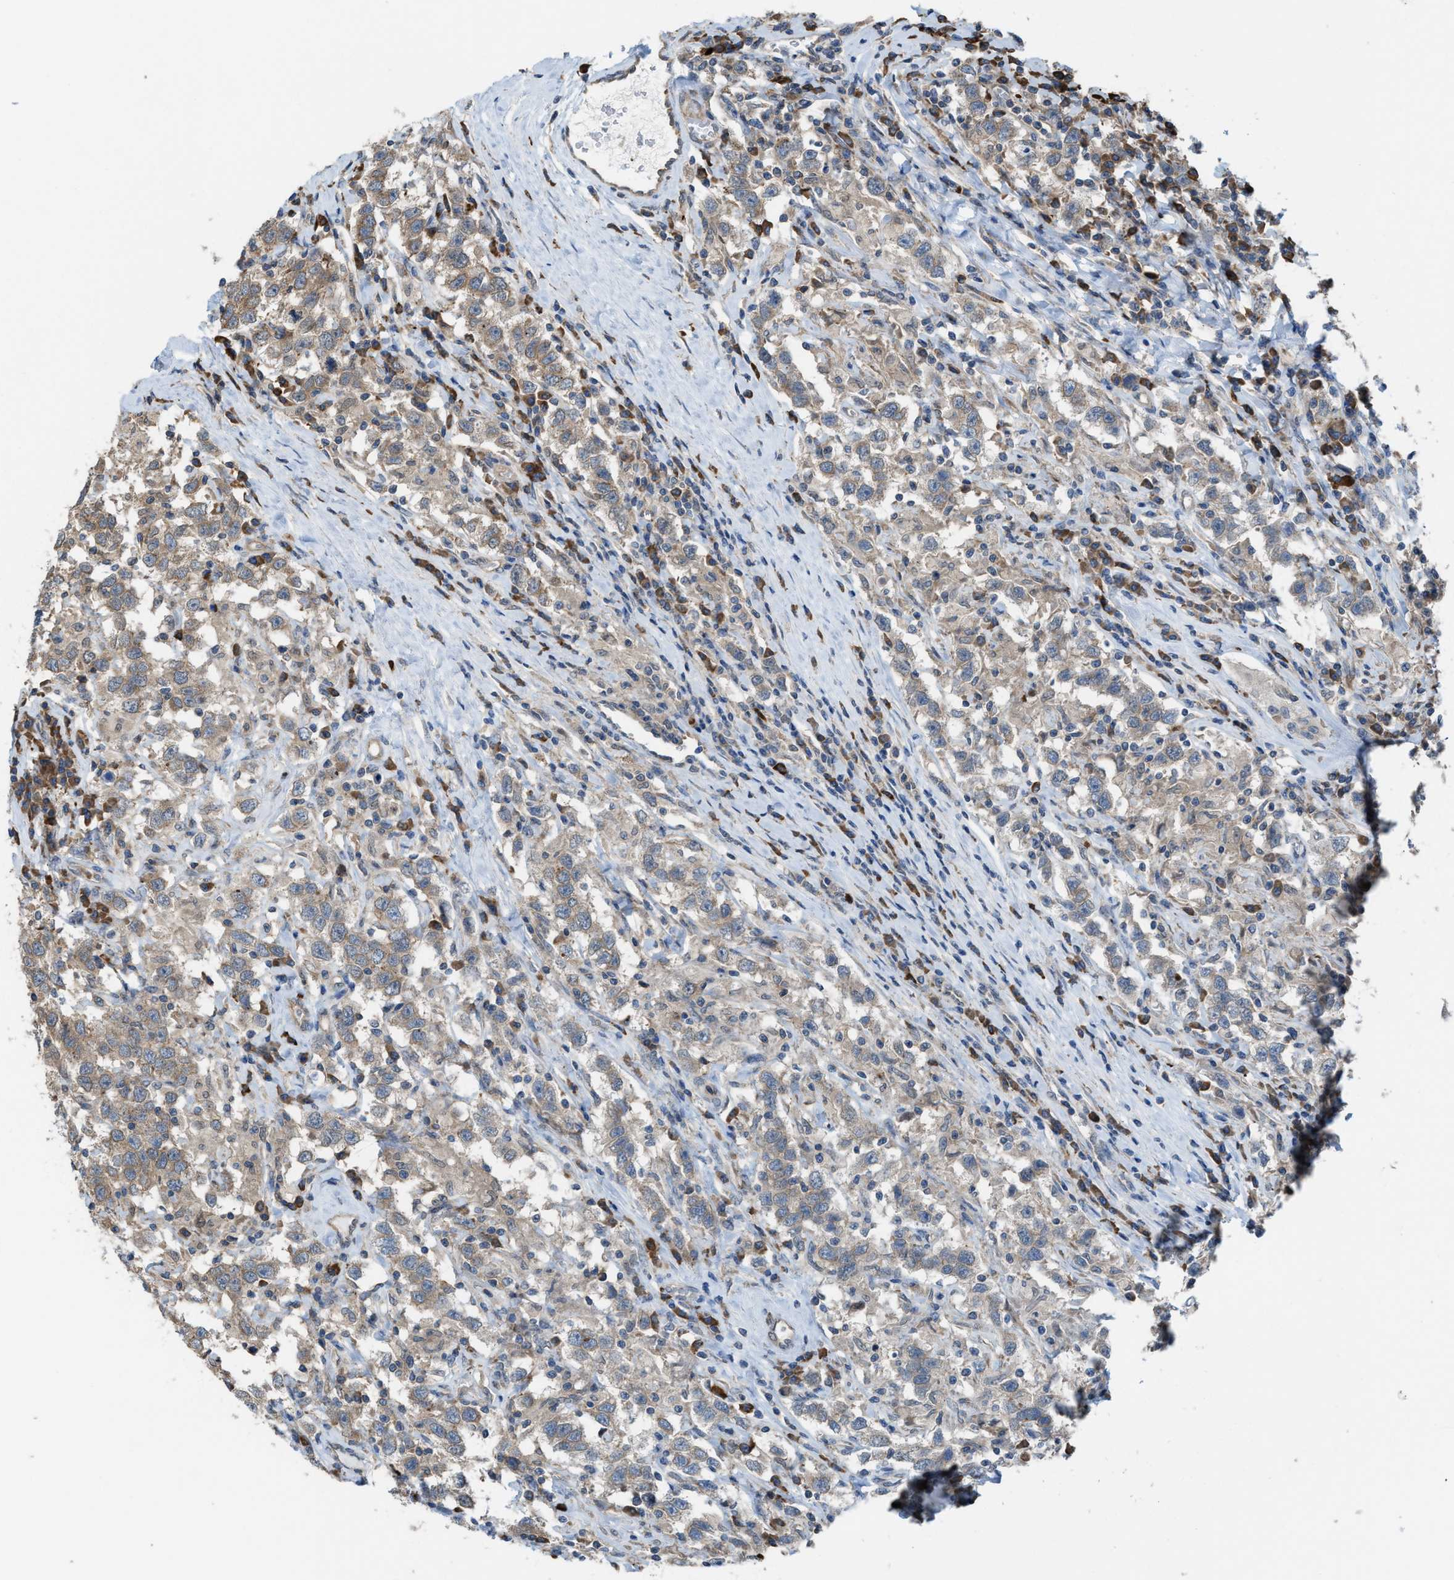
{"staining": {"intensity": "weak", "quantity": ">75%", "location": "cytoplasmic/membranous"}, "tissue": "testis cancer", "cell_type": "Tumor cells", "image_type": "cancer", "snomed": [{"axis": "morphology", "description": "Seminoma, NOS"}, {"axis": "topography", "description": "Testis"}], "caption": "Human testis cancer stained for a protein (brown) displays weak cytoplasmic/membranous positive positivity in about >75% of tumor cells.", "gene": "PLAA", "patient": {"sex": "male", "age": 41}}